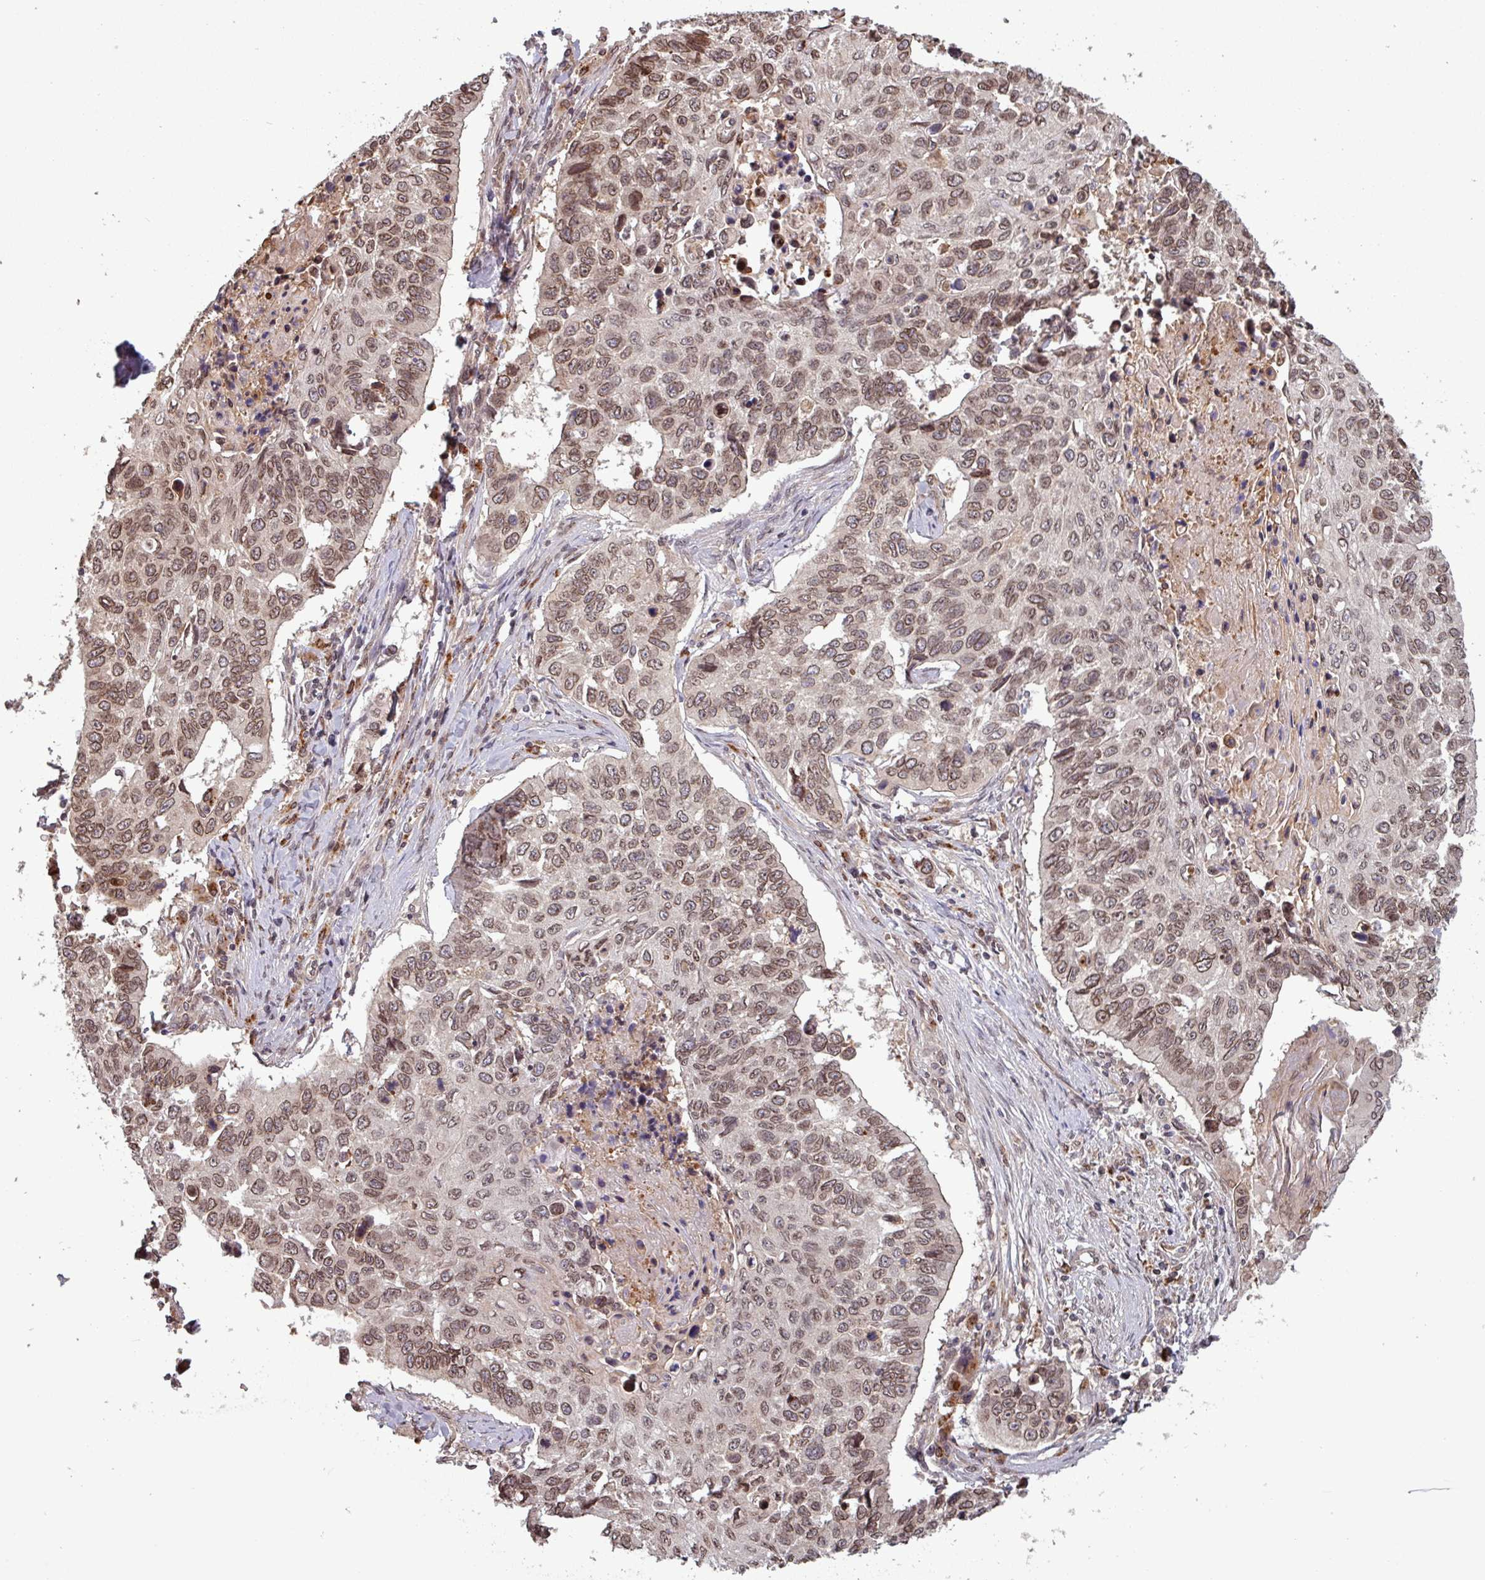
{"staining": {"intensity": "moderate", "quantity": ">75%", "location": "cytoplasmic/membranous,nuclear"}, "tissue": "lung cancer", "cell_type": "Tumor cells", "image_type": "cancer", "snomed": [{"axis": "morphology", "description": "Squamous cell carcinoma, NOS"}, {"axis": "topography", "description": "Lung"}], "caption": "This histopathology image demonstrates lung cancer stained with immunohistochemistry to label a protein in brown. The cytoplasmic/membranous and nuclear of tumor cells show moderate positivity for the protein. Nuclei are counter-stained blue.", "gene": "RBM4B", "patient": {"sex": "male", "age": 62}}